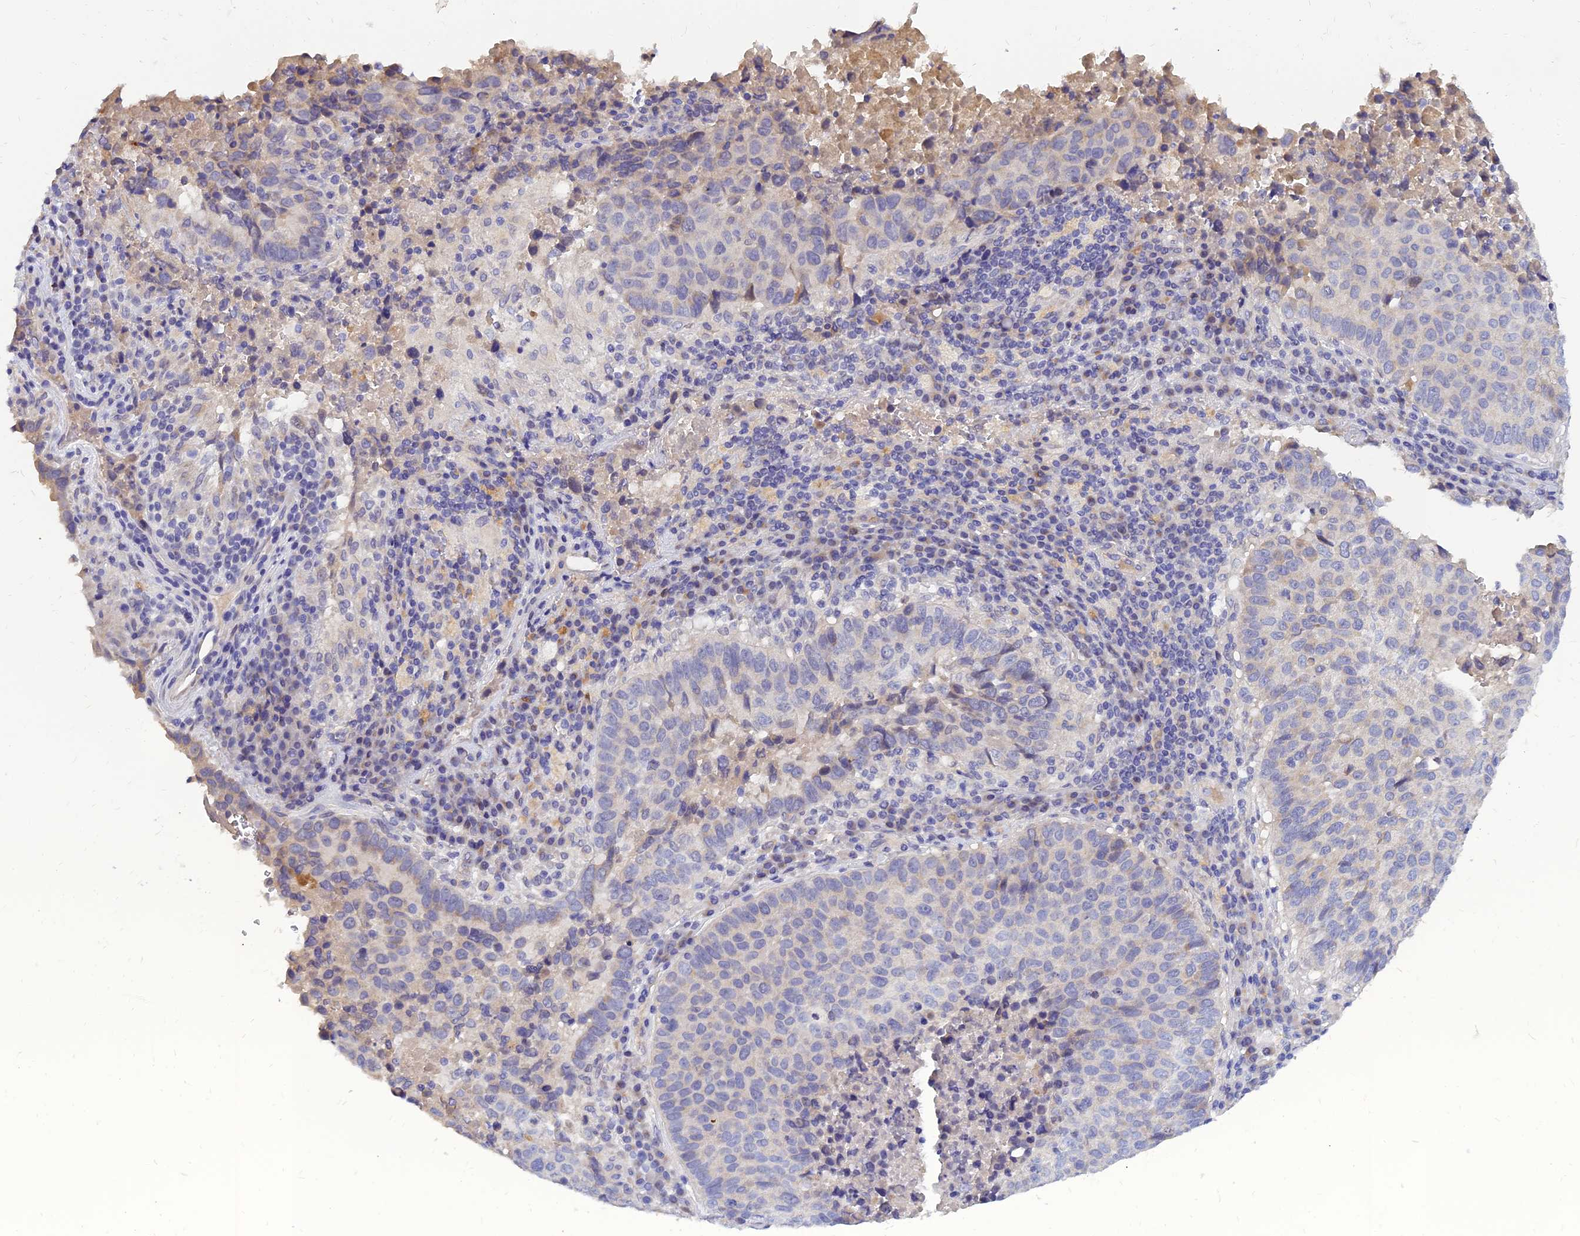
{"staining": {"intensity": "negative", "quantity": "none", "location": "none"}, "tissue": "lung cancer", "cell_type": "Tumor cells", "image_type": "cancer", "snomed": [{"axis": "morphology", "description": "Squamous cell carcinoma, NOS"}, {"axis": "topography", "description": "Lung"}], "caption": "There is no significant positivity in tumor cells of lung cancer (squamous cell carcinoma).", "gene": "ANKS4B", "patient": {"sex": "male", "age": 73}}